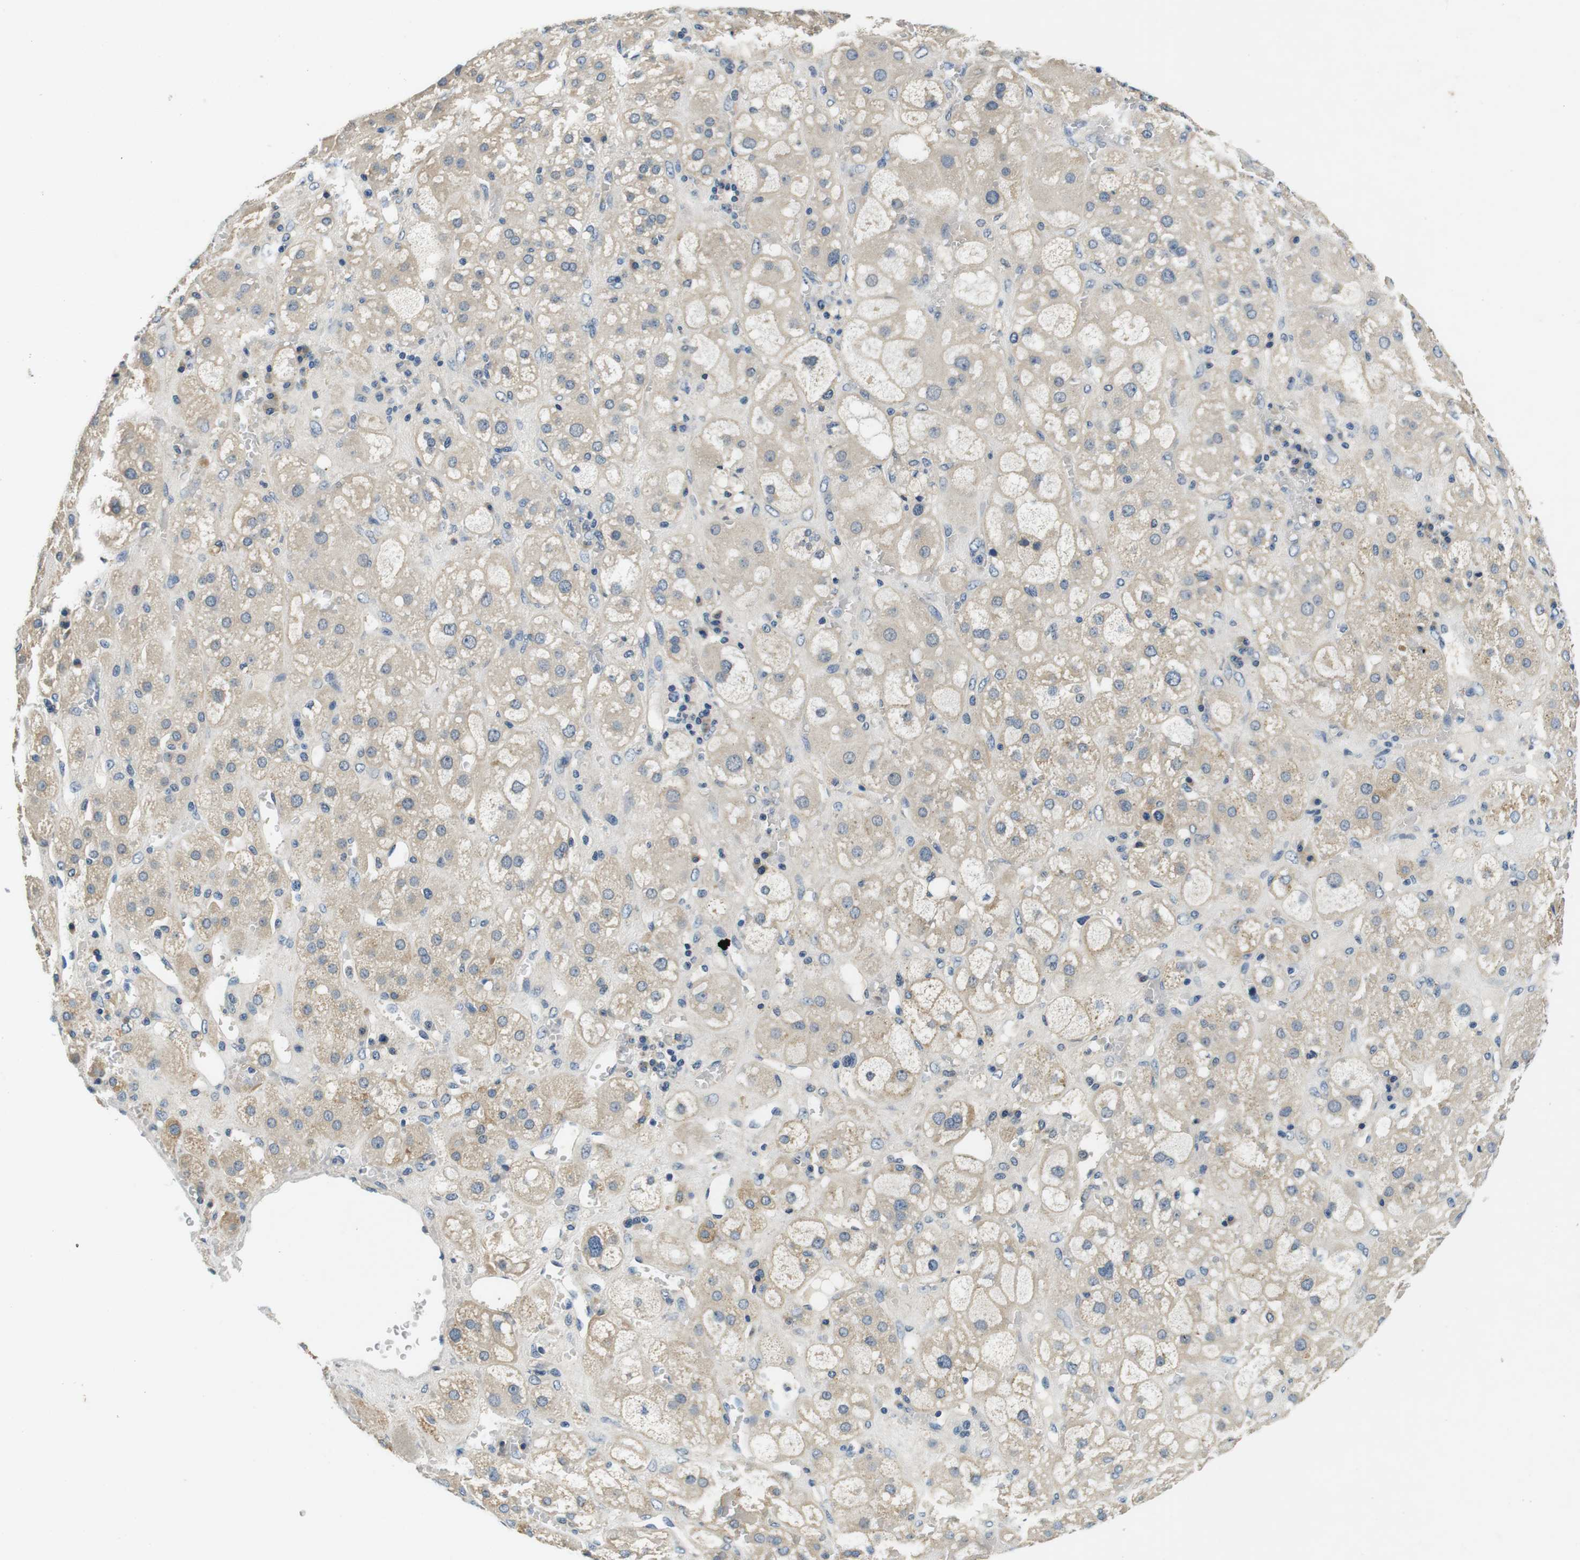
{"staining": {"intensity": "weak", "quantity": ">75%", "location": "cytoplasmic/membranous"}, "tissue": "adrenal gland", "cell_type": "Glandular cells", "image_type": "normal", "snomed": [{"axis": "morphology", "description": "Normal tissue, NOS"}, {"axis": "topography", "description": "Adrenal gland"}], "caption": "Protein expression analysis of normal human adrenal gland reveals weak cytoplasmic/membranous staining in about >75% of glandular cells. (Stains: DAB in brown, nuclei in blue, Microscopy: brightfield microscopy at high magnification).", "gene": "DTNA", "patient": {"sex": "female", "age": 47}}